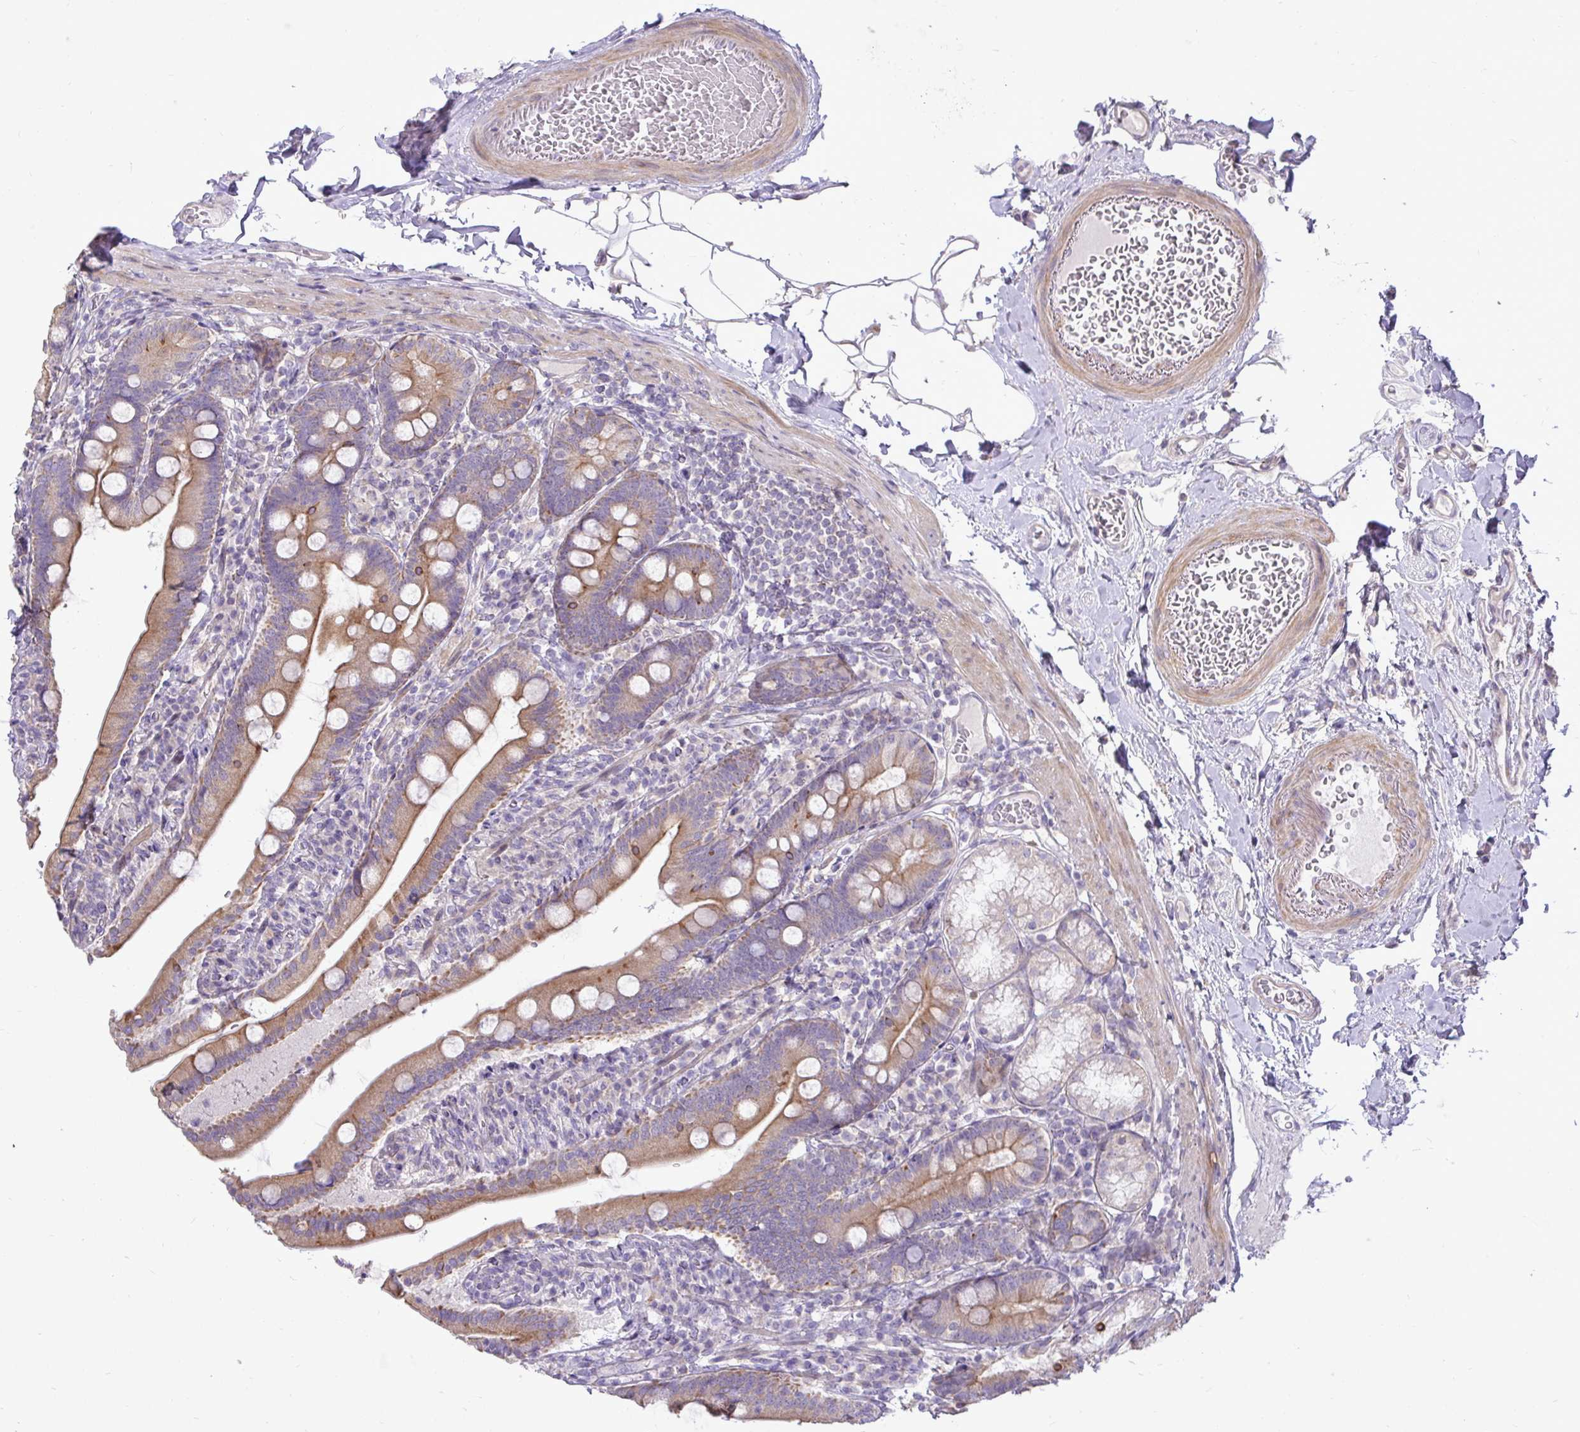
{"staining": {"intensity": "moderate", "quantity": ">75%", "location": "cytoplasmic/membranous"}, "tissue": "duodenum", "cell_type": "Glandular cells", "image_type": "normal", "snomed": [{"axis": "morphology", "description": "Normal tissue, NOS"}, {"axis": "topography", "description": "Duodenum"}], "caption": "Glandular cells show moderate cytoplasmic/membranous positivity in about >75% of cells in benign duodenum. (DAB (3,3'-diaminobenzidine) IHC with brightfield microscopy, high magnification).", "gene": "STRIP1", "patient": {"sex": "female", "age": 67}}